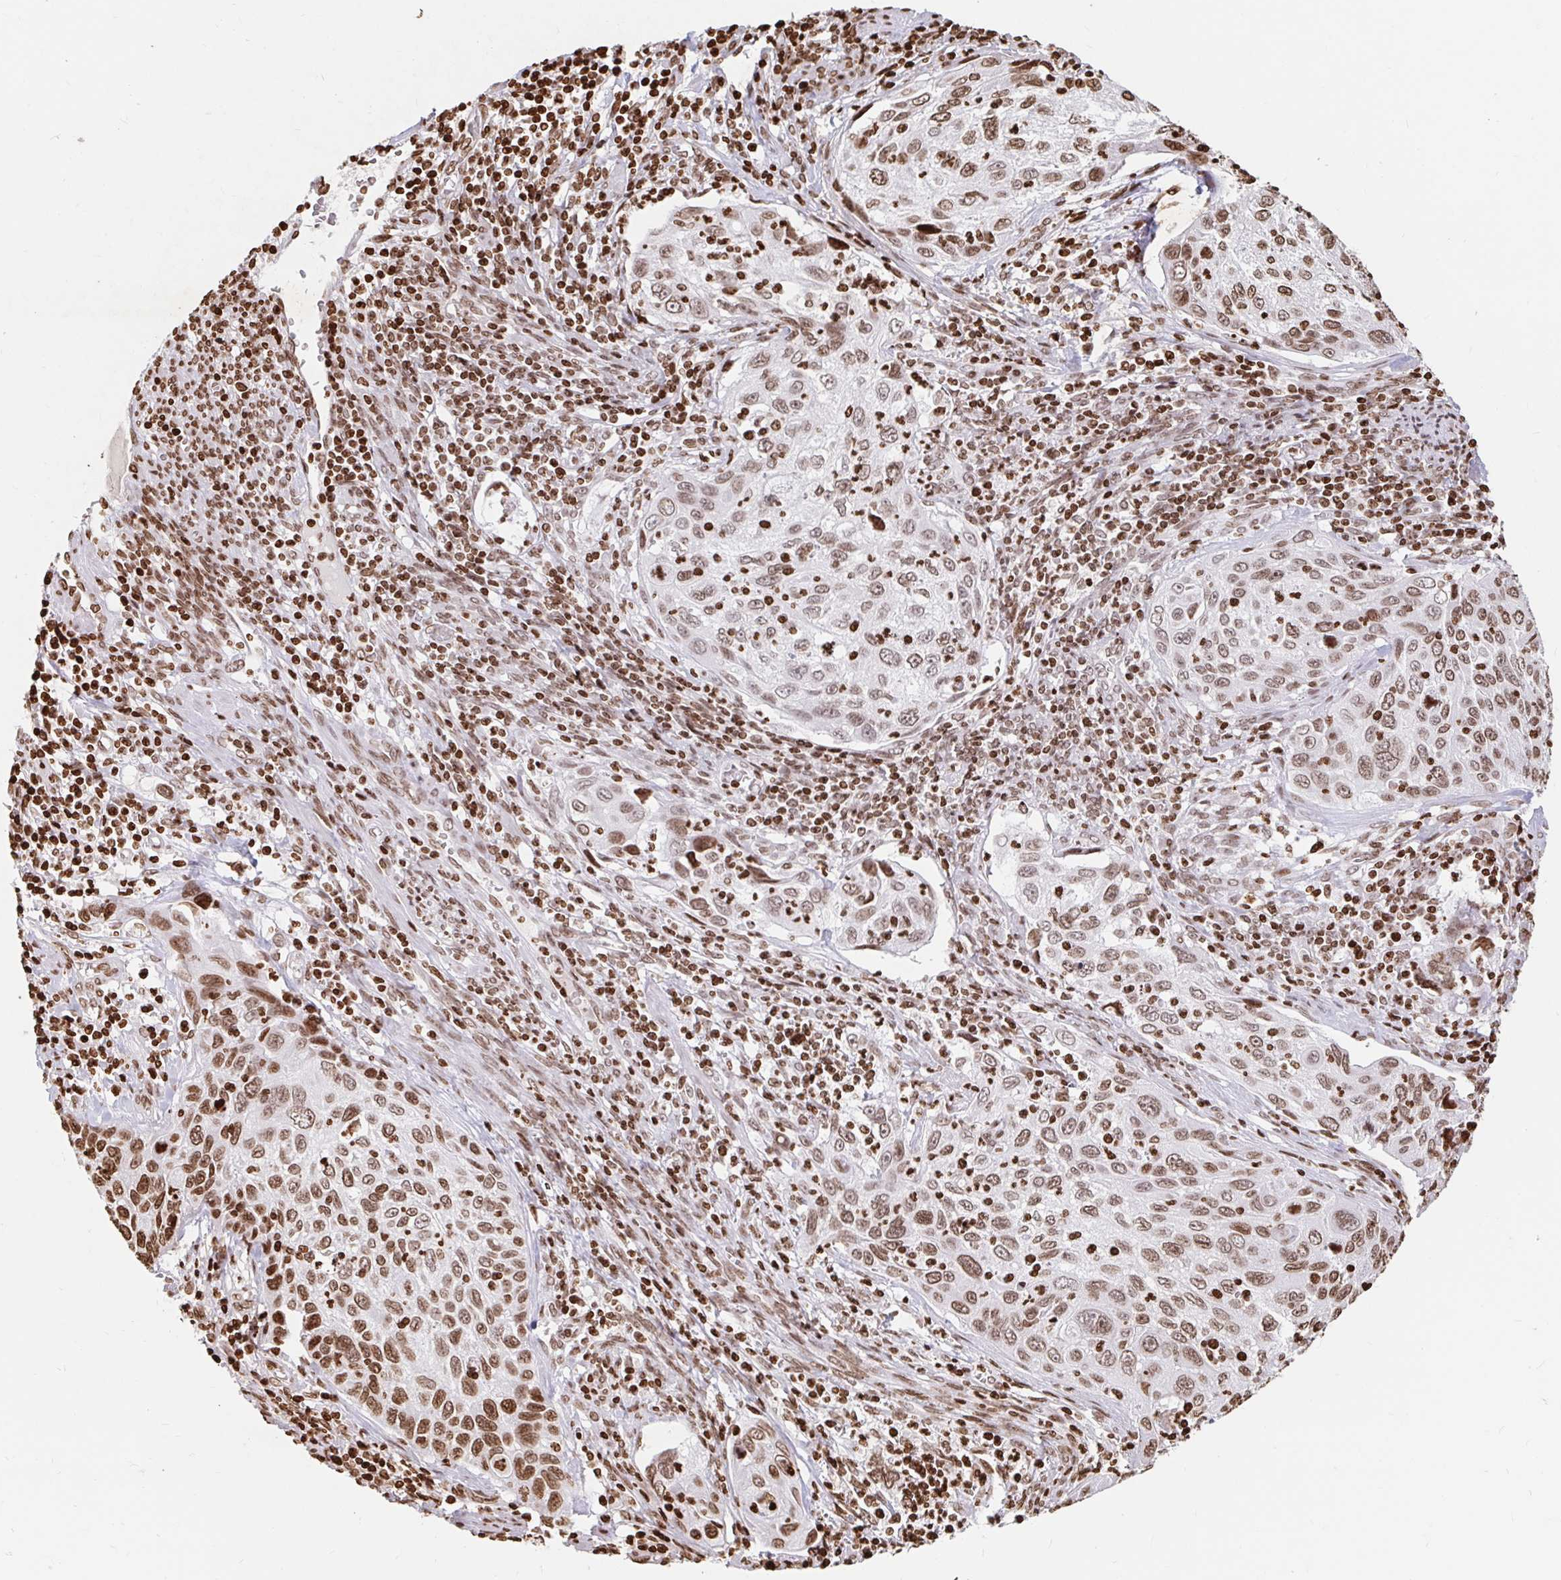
{"staining": {"intensity": "moderate", "quantity": ">75%", "location": "nuclear"}, "tissue": "cervical cancer", "cell_type": "Tumor cells", "image_type": "cancer", "snomed": [{"axis": "morphology", "description": "Squamous cell carcinoma, NOS"}, {"axis": "topography", "description": "Cervix"}], "caption": "Squamous cell carcinoma (cervical) stained for a protein displays moderate nuclear positivity in tumor cells.", "gene": "H2BC5", "patient": {"sex": "female", "age": 70}}